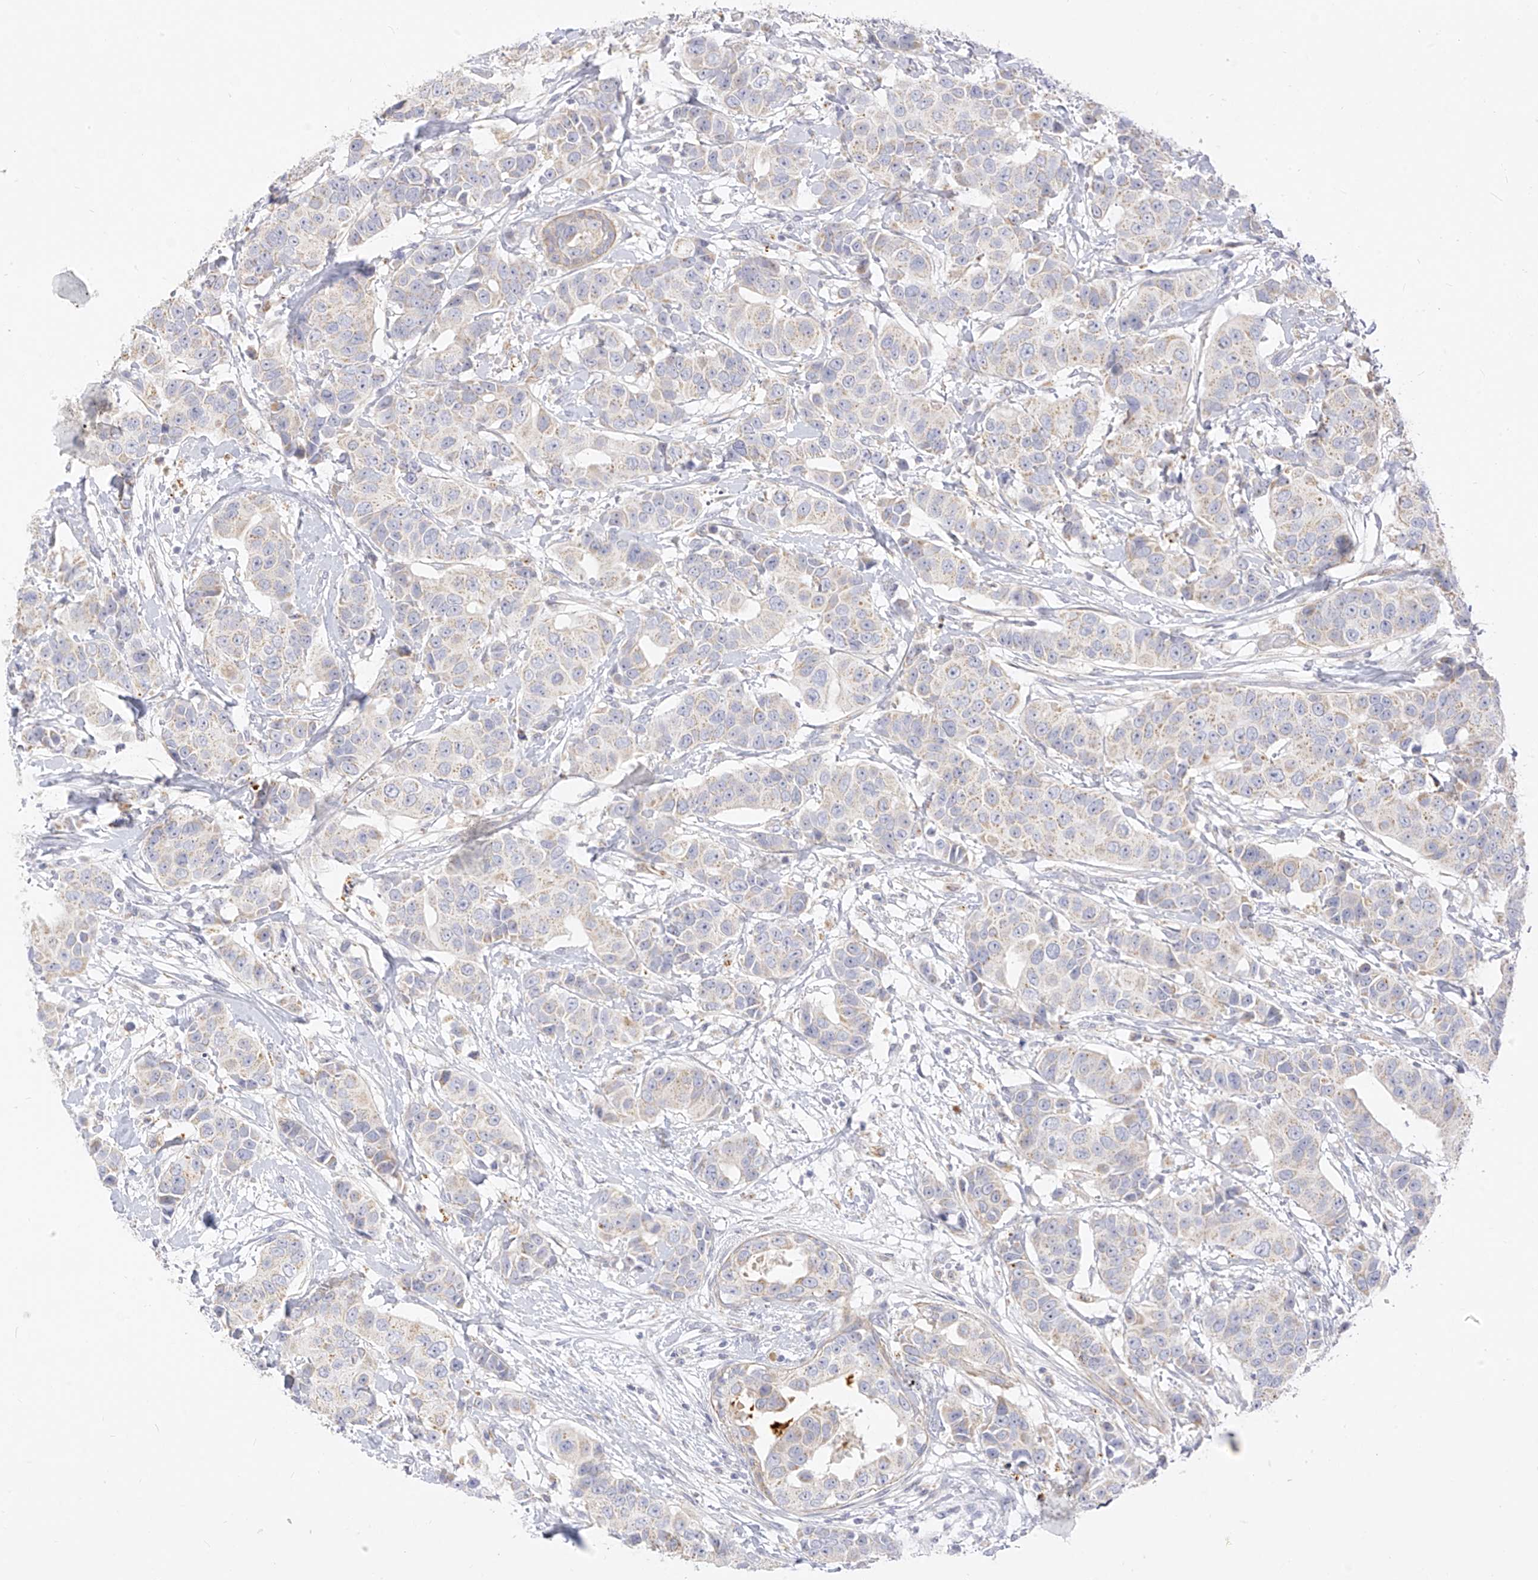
{"staining": {"intensity": "negative", "quantity": "none", "location": "none"}, "tissue": "breast cancer", "cell_type": "Tumor cells", "image_type": "cancer", "snomed": [{"axis": "morphology", "description": "Normal tissue, NOS"}, {"axis": "morphology", "description": "Duct carcinoma"}, {"axis": "topography", "description": "Breast"}], "caption": "This is an IHC histopathology image of invasive ductal carcinoma (breast). There is no staining in tumor cells.", "gene": "ZNF404", "patient": {"sex": "female", "age": 39}}